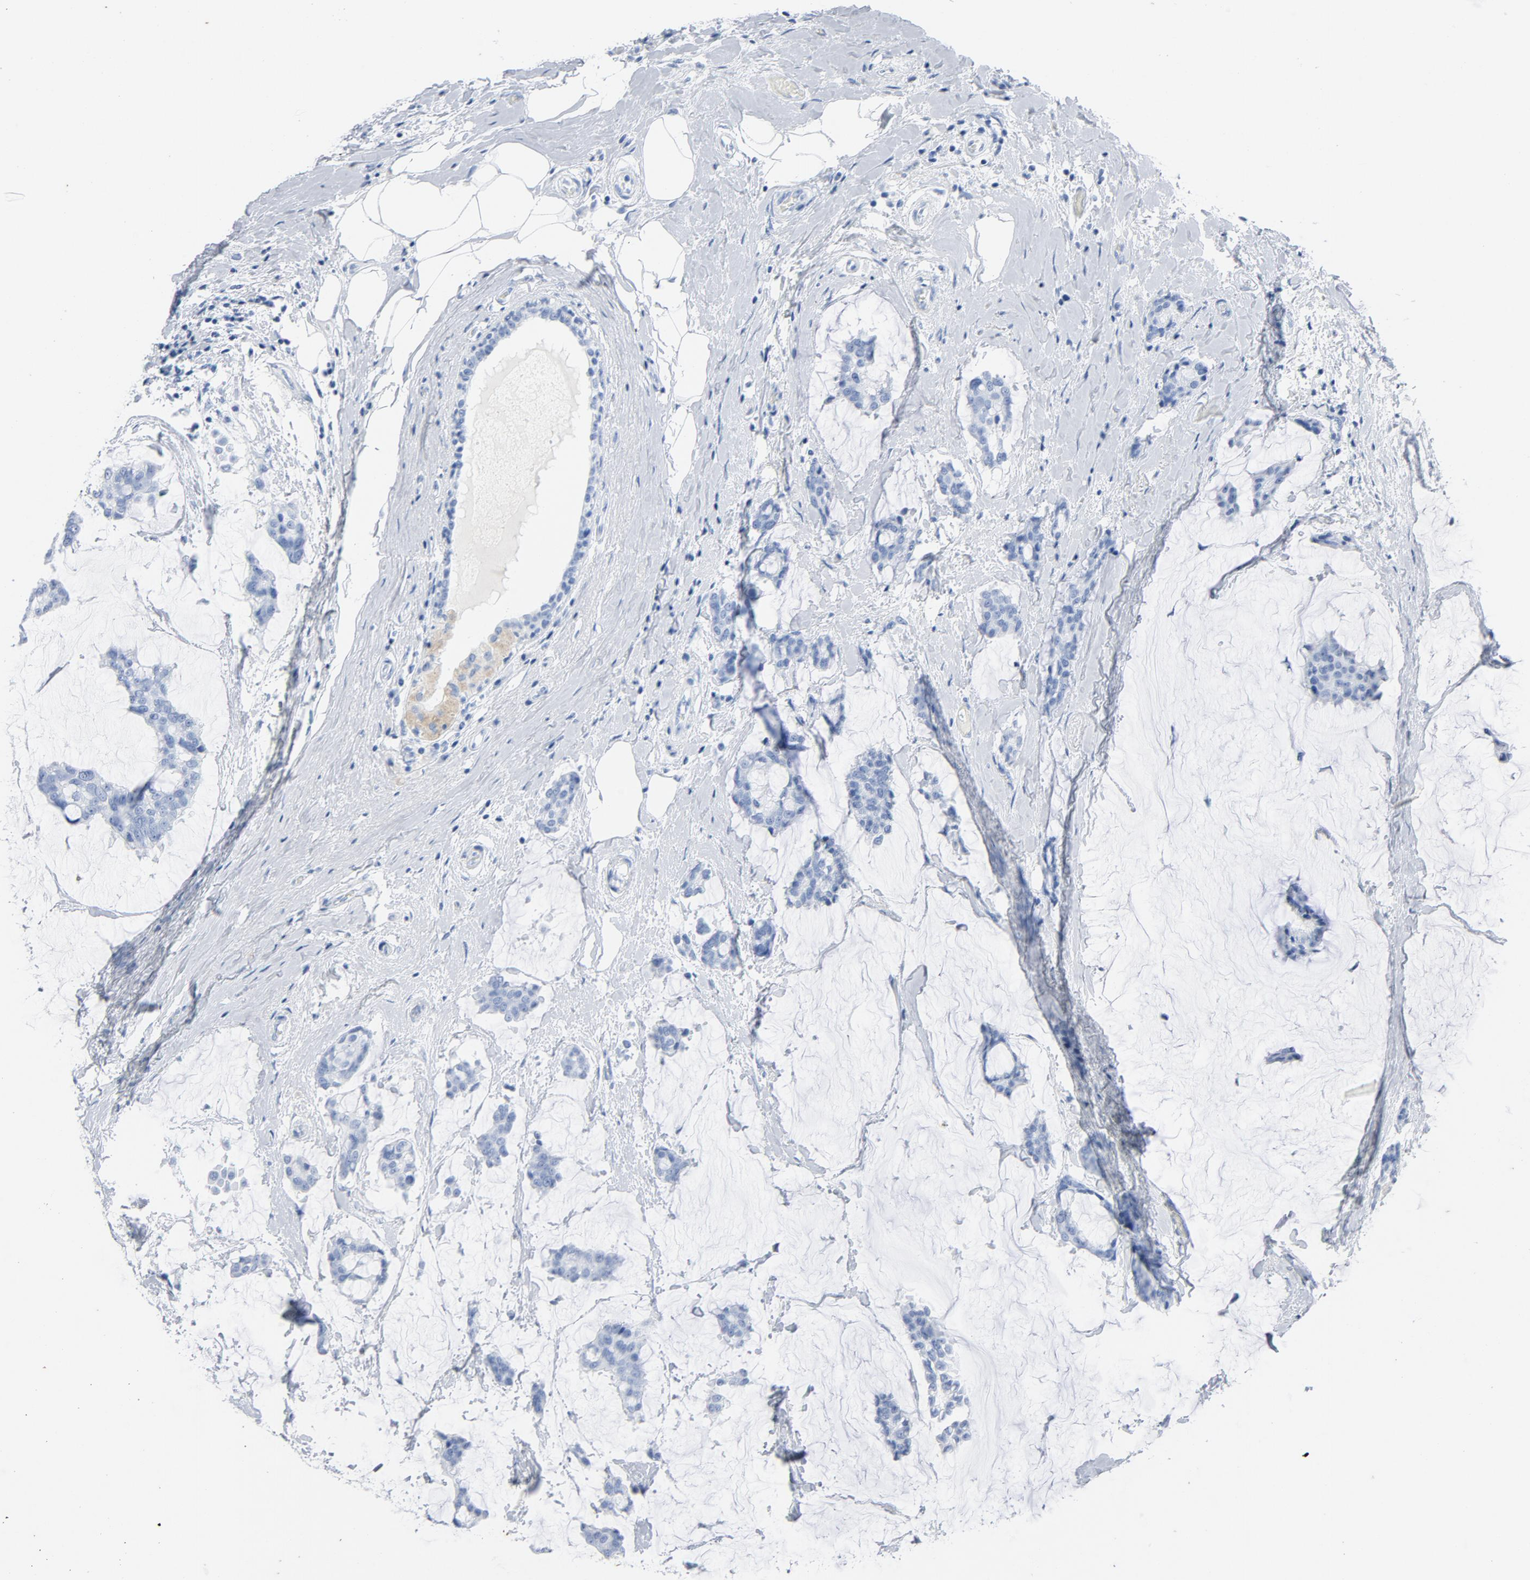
{"staining": {"intensity": "negative", "quantity": "none", "location": "none"}, "tissue": "breast cancer", "cell_type": "Tumor cells", "image_type": "cancer", "snomed": [{"axis": "morphology", "description": "Duct carcinoma"}, {"axis": "topography", "description": "Breast"}], "caption": "The micrograph reveals no staining of tumor cells in invasive ductal carcinoma (breast). (DAB (3,3'-diaminobenzidine) IHC visualized using brightfield microscopy, high magnification).", "gene": "PTPRB", "patient": {"sex": "female", "age": 93}}